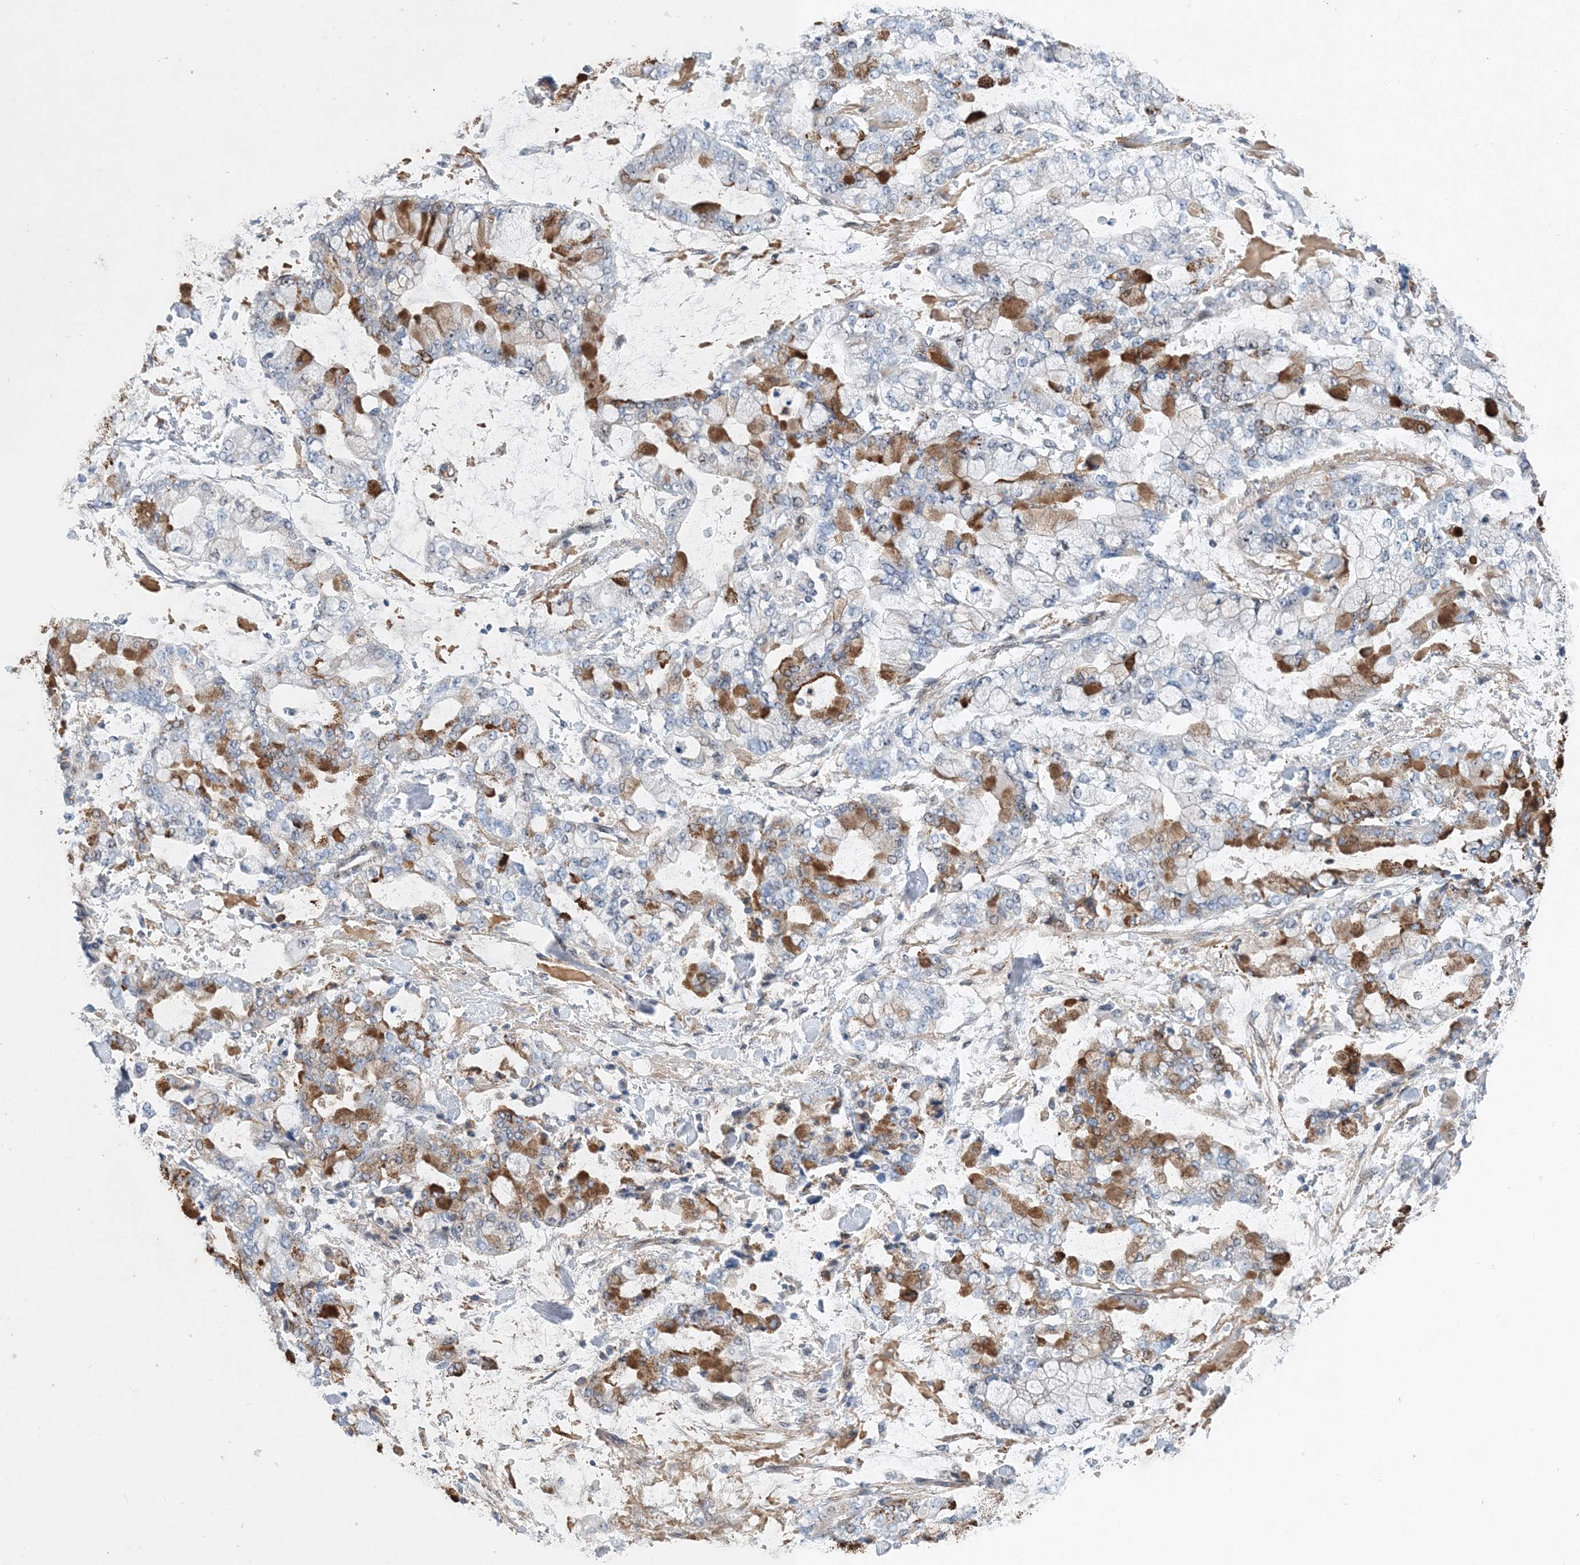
{"staining": {"intensity": "moderate", "quantity": "25%-75%", "location": "cytoplasmic/membranous"}, "tissue": "stomach cancer", "cell_type": "Tumor cells", "image_type": "cancer", "snomed": [{"axis": "morphology", "description": "Normal tissue, NOS"}, {"axis": "morphology", "description": "Adenocarcinoma, NOS"}, {"axis": "topography", "description": "Stomach, upper"}, {"axis": "topography", "description": "Stomach"}], "caption": "This is an image of IHC staining of stomach adenocarcinoma, which shows moderate staining in the cytoplasmic/membranous of tumor cells.", "gene": "UIMC1", "patient": {"sex": "male", "age": 76}}